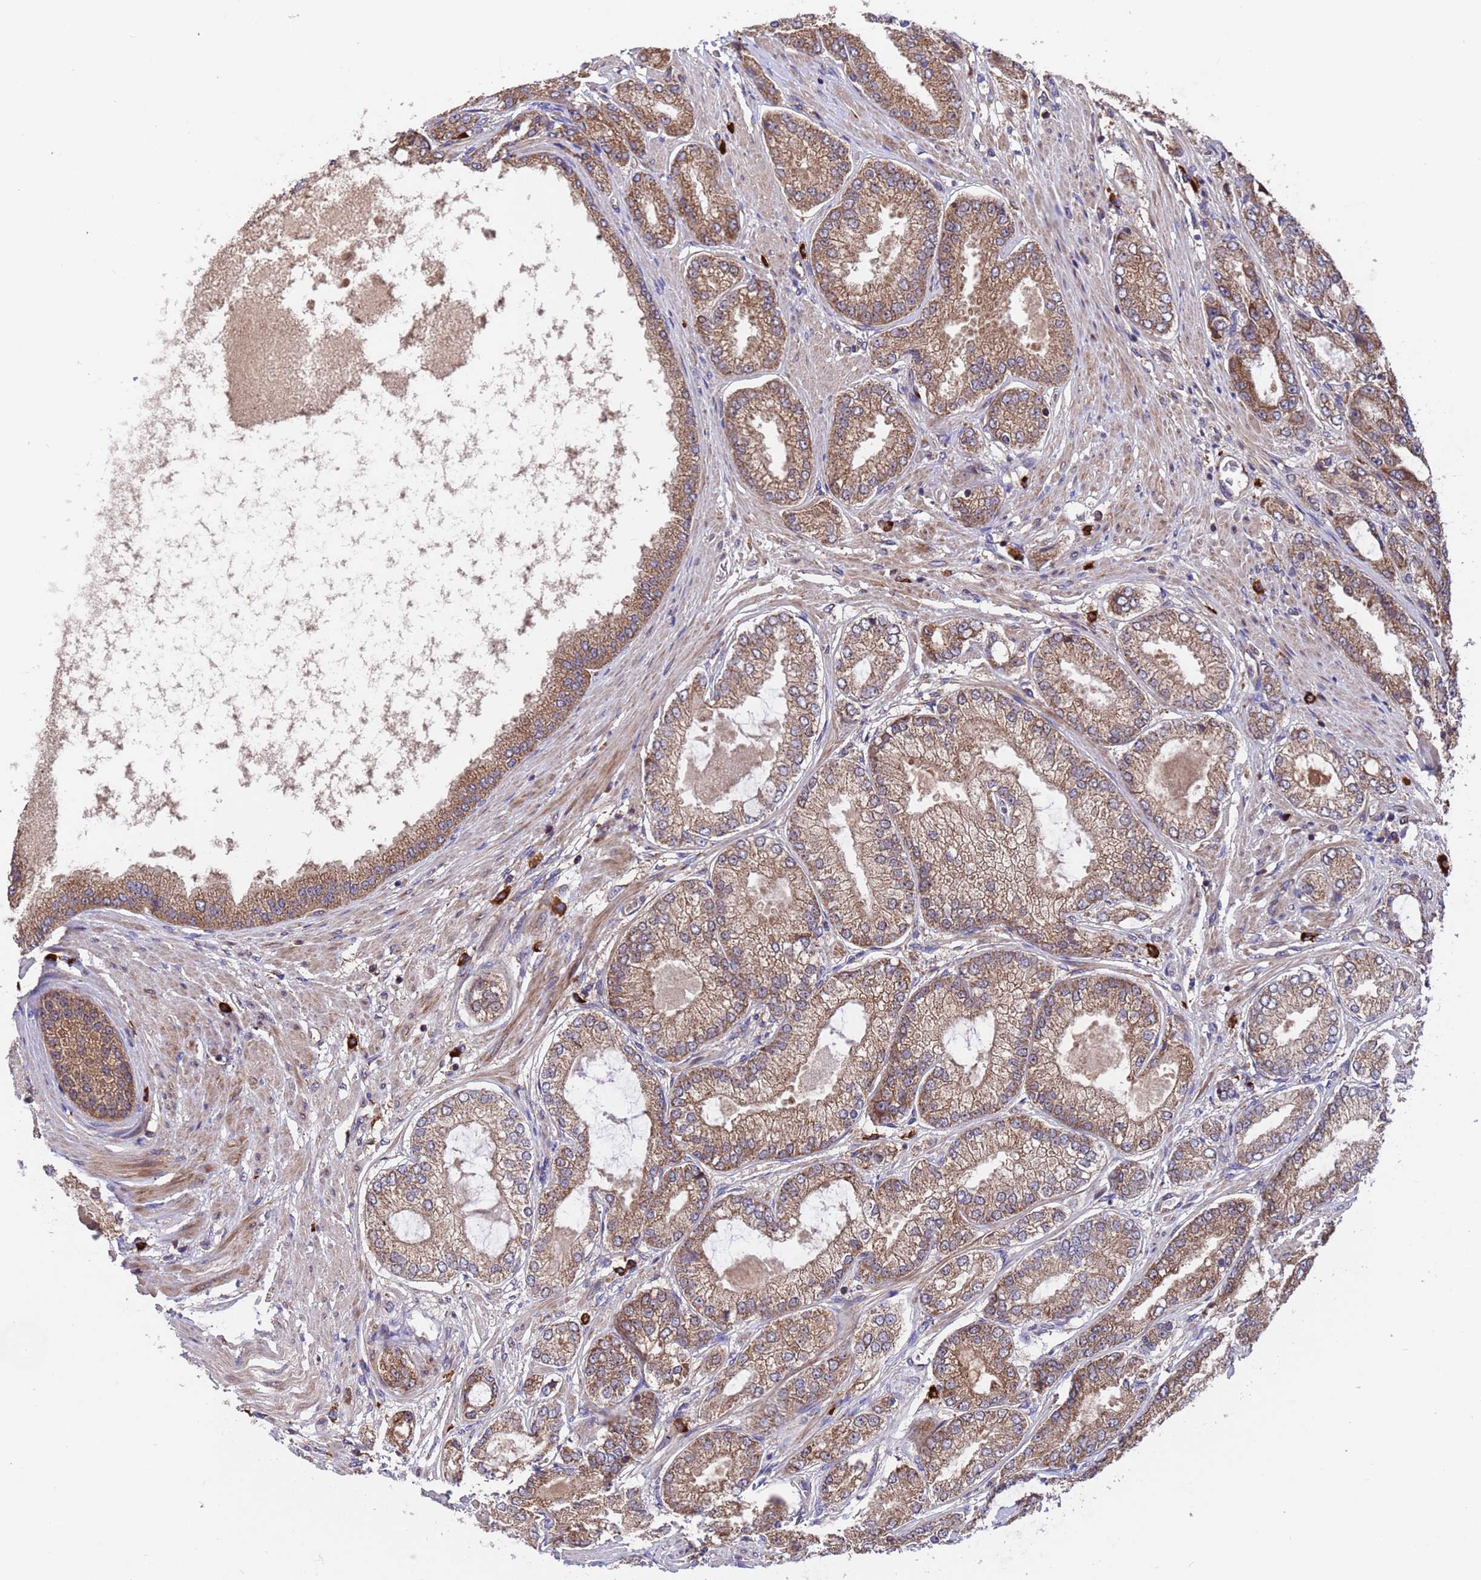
{"staining": {"intensity": "moderate", "quantity": ">75%", "location": "cytoplasmic/membranous"}, "tissue": "prostate cancer", "cell_type": "Tumor cells", "image_type": "cancer", "snomed": [{"axis": "morphology", "description": "Adenocarcinoma, High grade"}, {"axis": "topography", "description": "Prostate"}], "caption": "Prostate cancer stained with a protein marker exhibits moderate staining in tumor cells.", "gene": "TSR3", "patient": {"sex": "male", "age": 71}}